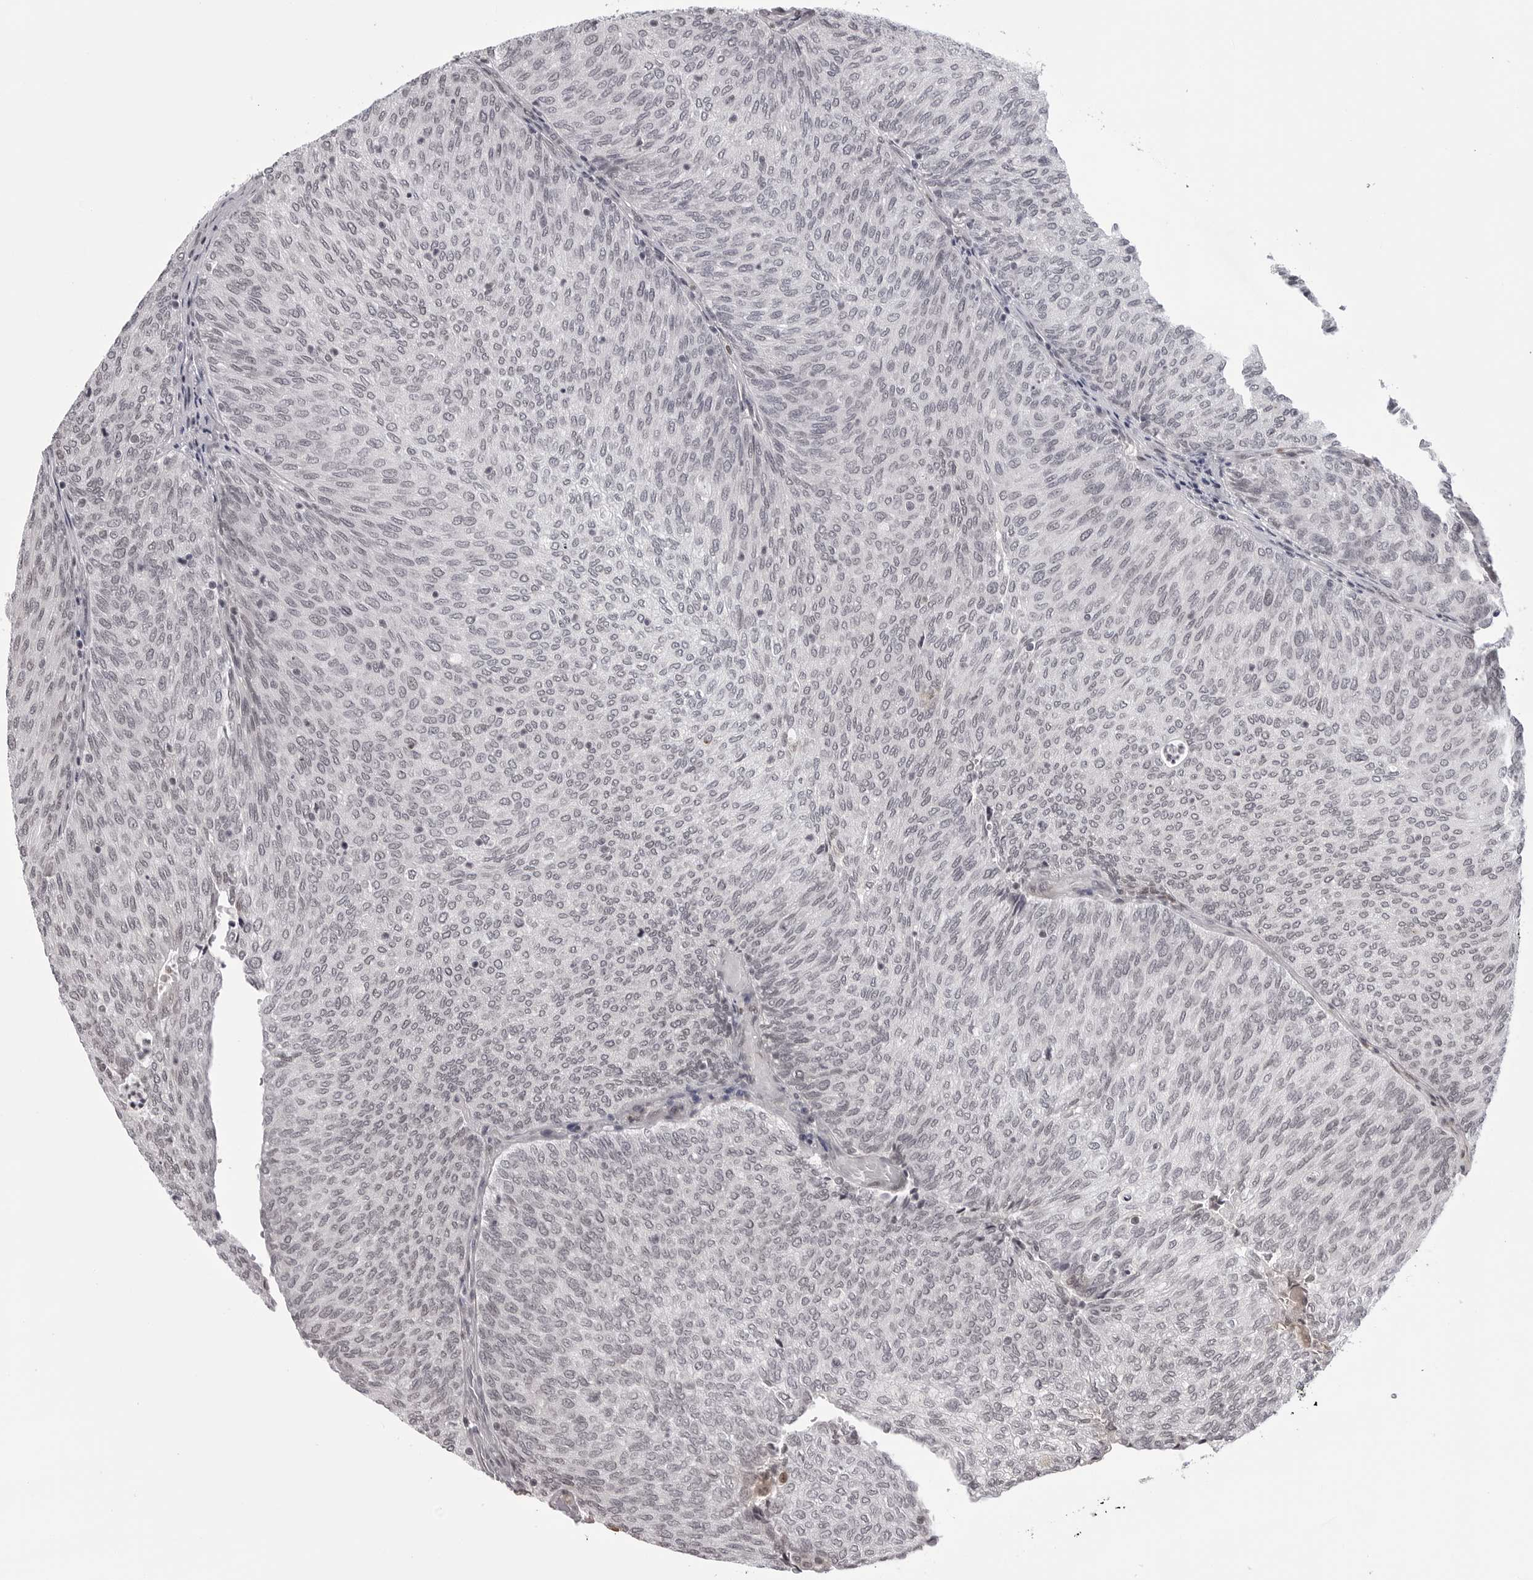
{"staining": {"intensity": "negative", "quantity": "none", "location": "none"}, "tissue": "urothelial cancer", "cell_type": "Tumor cells", "image_type": "cancer", "snomed": [{"axis": "morphology", "description": "Urothelial carcinoma, Low grade"}, {"axis": "topography", "description": "Urinary bladder"}], "caption": "IHC photomicrograph of human urothelial cancer stained for a protein (brown), which reveals no staining in tumor cells.", "gene": "PHF3", "patient": {"sex": "female", "age": 79}}